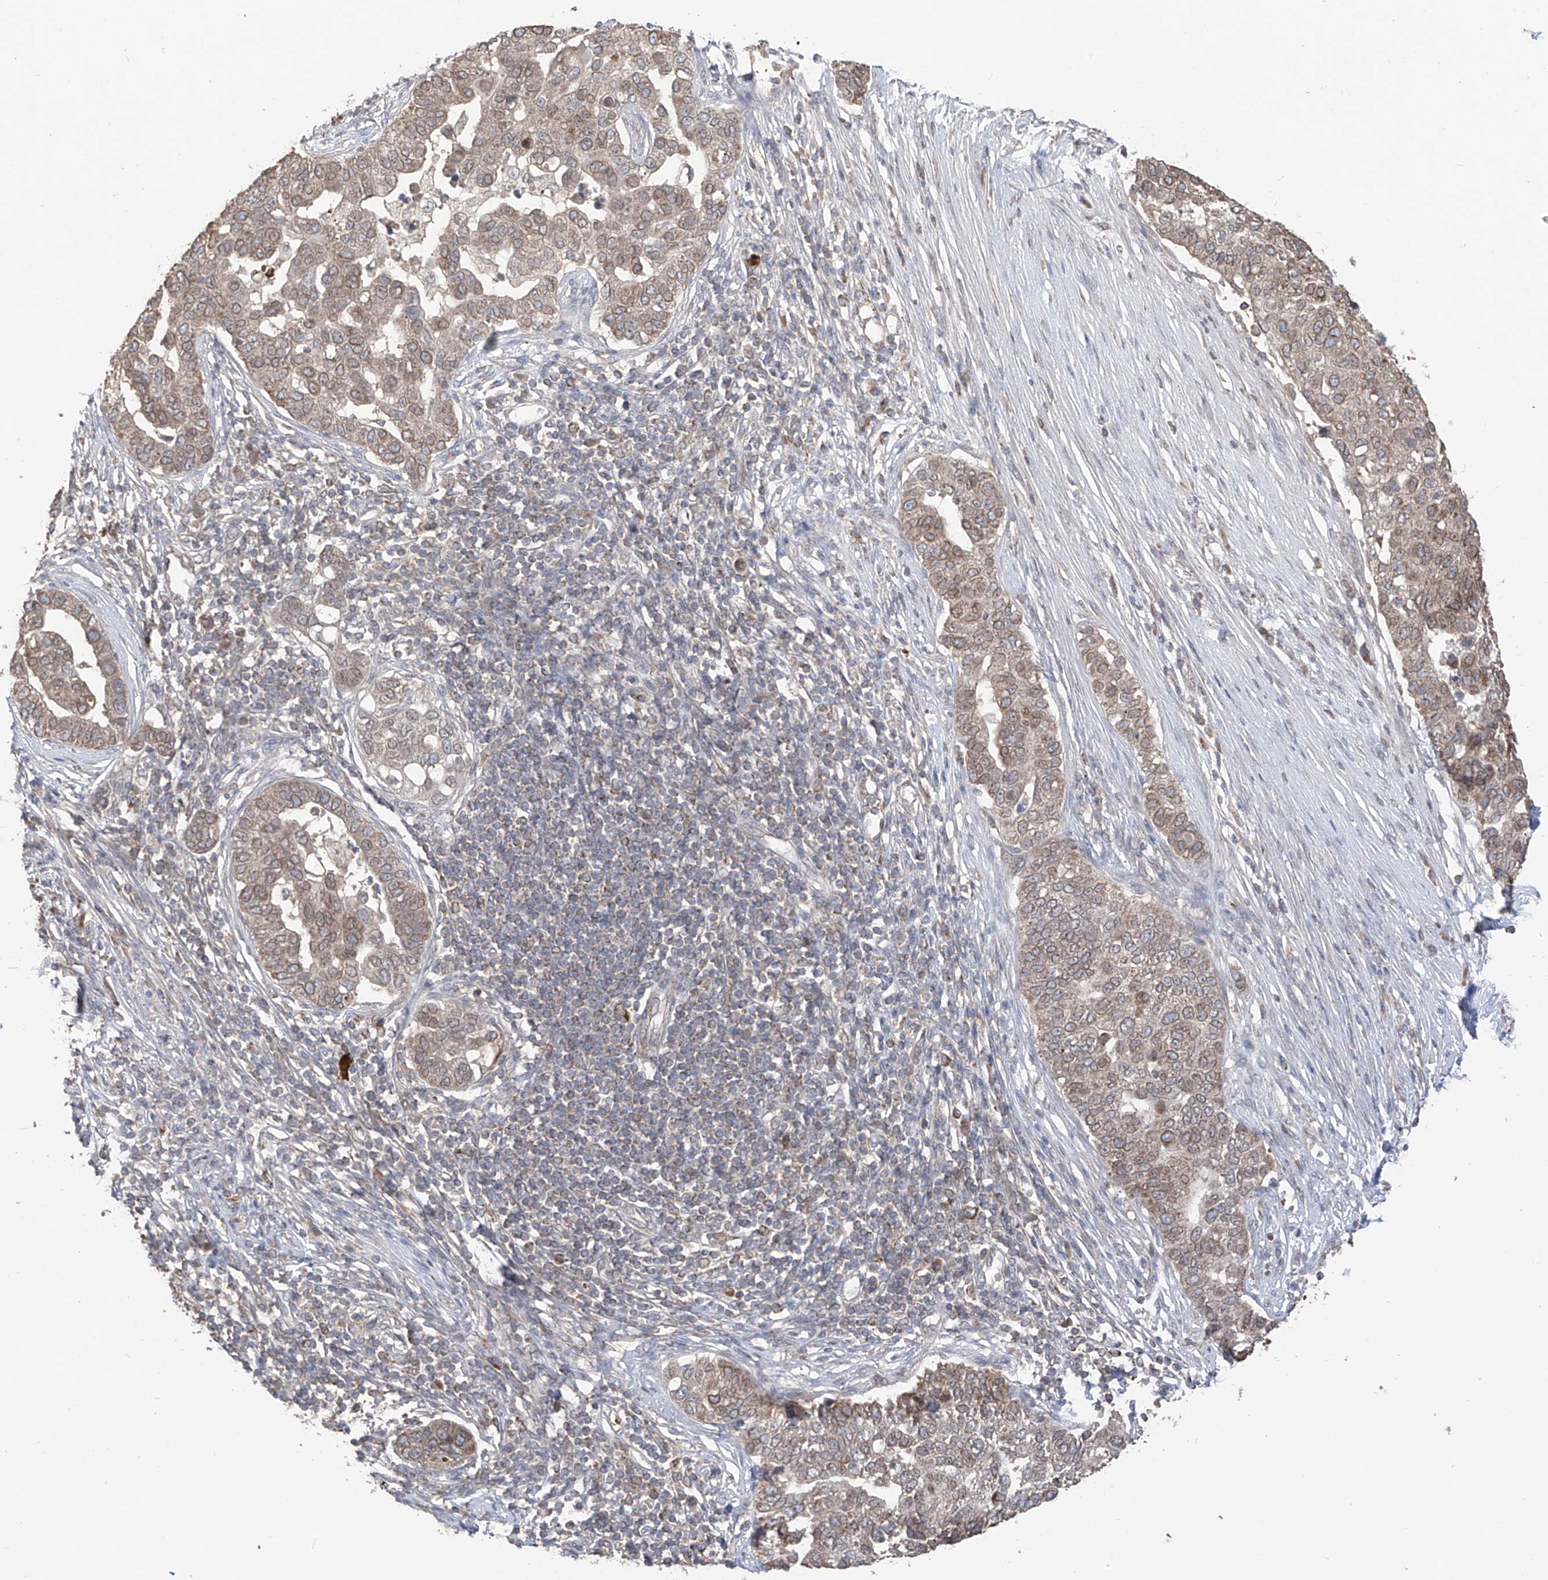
{"staining": {"intensity": "moderate", "quantity": ">75%", "location": "cytoplasmic/membranous"}, "tissue": "pancreatic cancer", "cell_type": "Tumor cells", "image_type": "cancer", "snomed": [{"axis": "morphology", "description": "Adenocarcinoma, NOS"}, {"axis": "topography", "description": "Pancreas"}], "caption": "Human pancreatic cancer (adenocarcinoma) stained with a protein marker shows moderate staining in tumor cells.", "gene": "AHCTF1", "patient": {"sex": "female", "age": 61}}